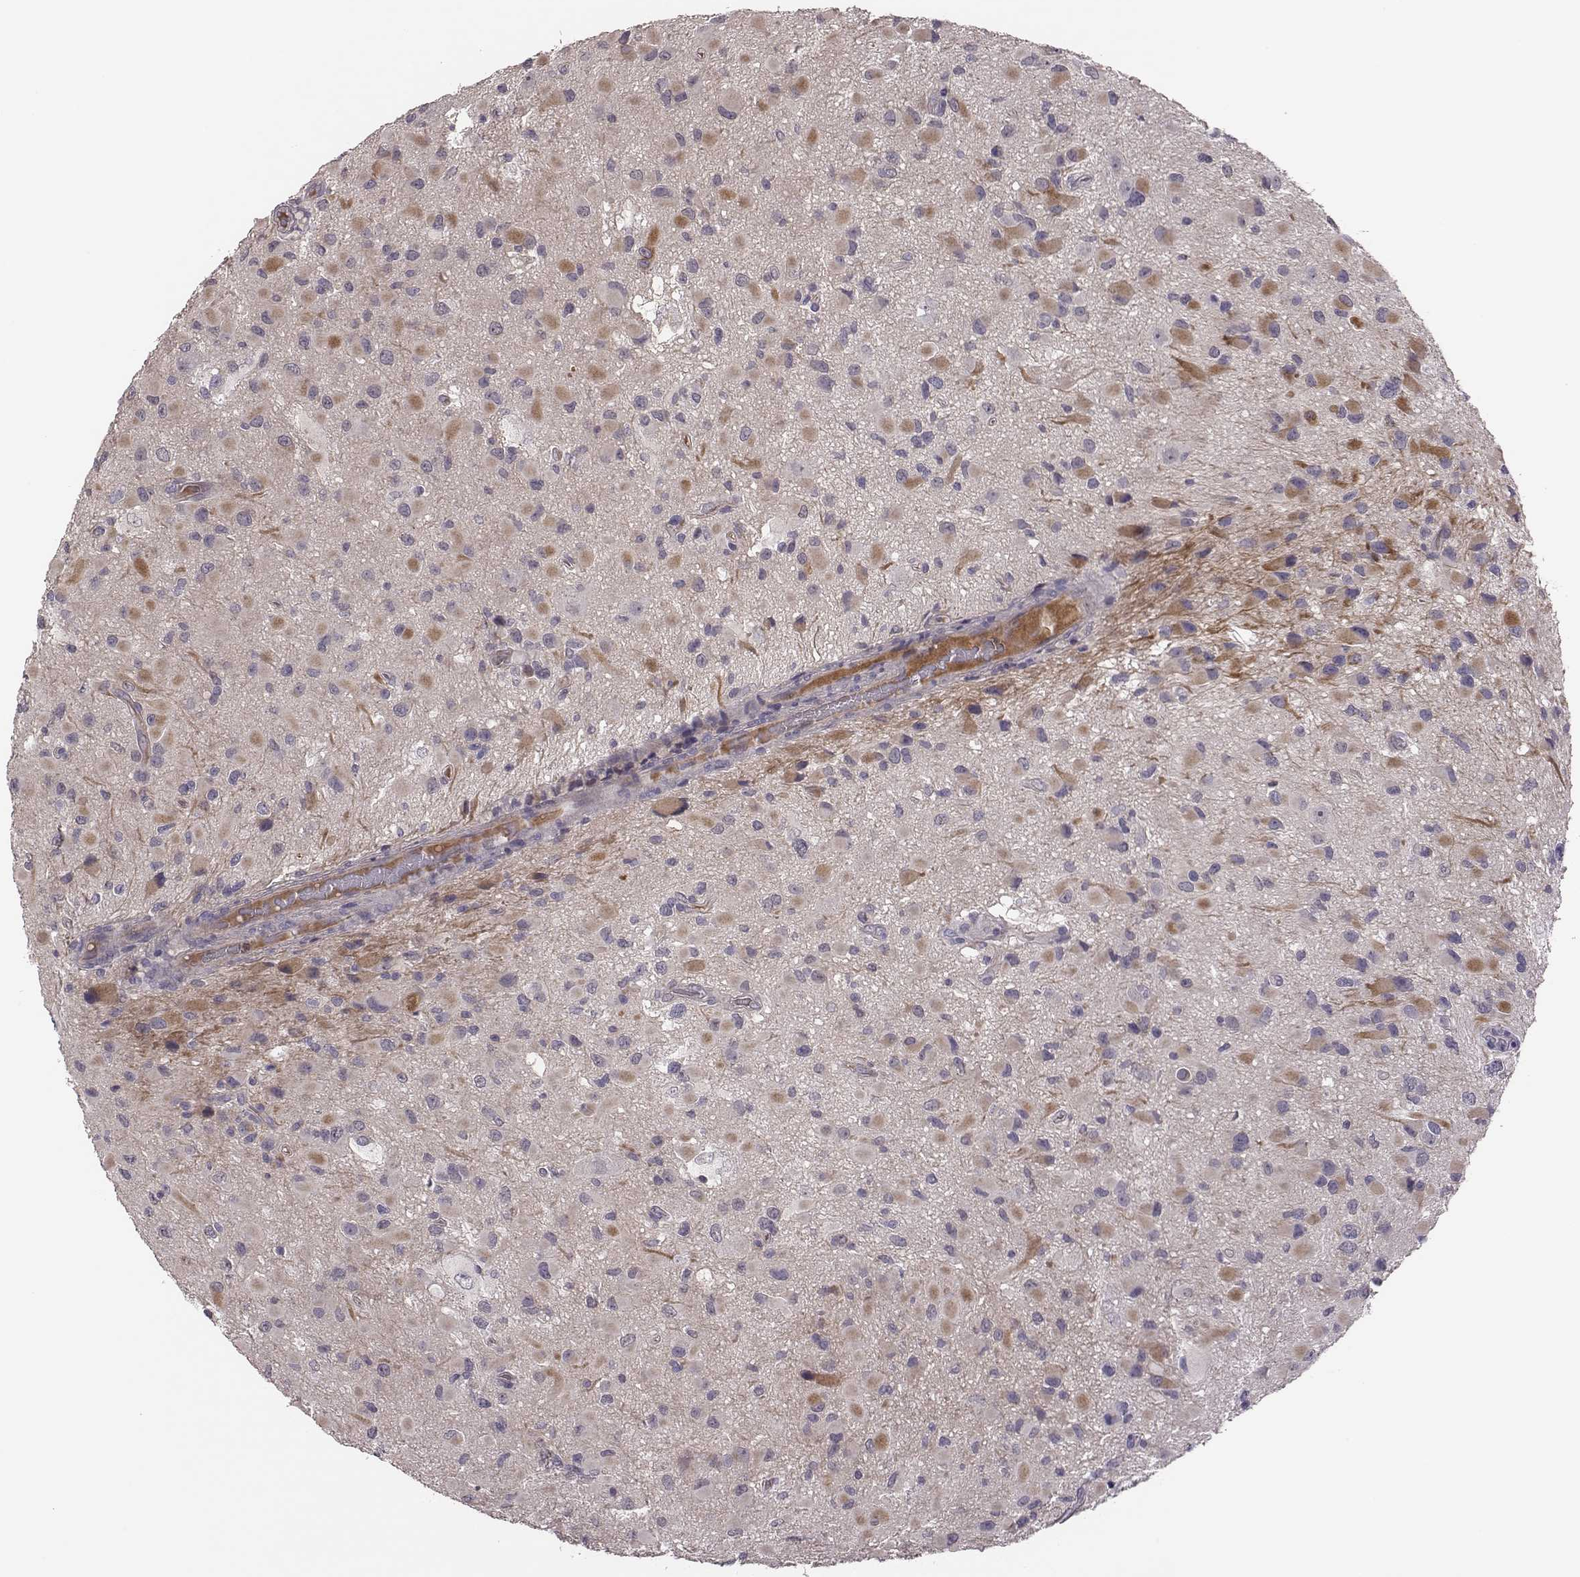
{"staining": {"intensity": "weak", "quantity": "25%-75%", "location": "cytoplasmic/membranous"}, "tissue": "glioma", "cell_type": "Tumor cells", "image_type": "cancer", "snomed": [{"axis": "morphology", "description": "Glioma, malignant, Low grade"}, {"axis": "topography", "description": "Brain"}], "caption": "Human glioma stained with a protein marker demonstrates weak staining in tumor cells.", "gene": "KMO", "patient": {"sex": "female", "age": 32}}